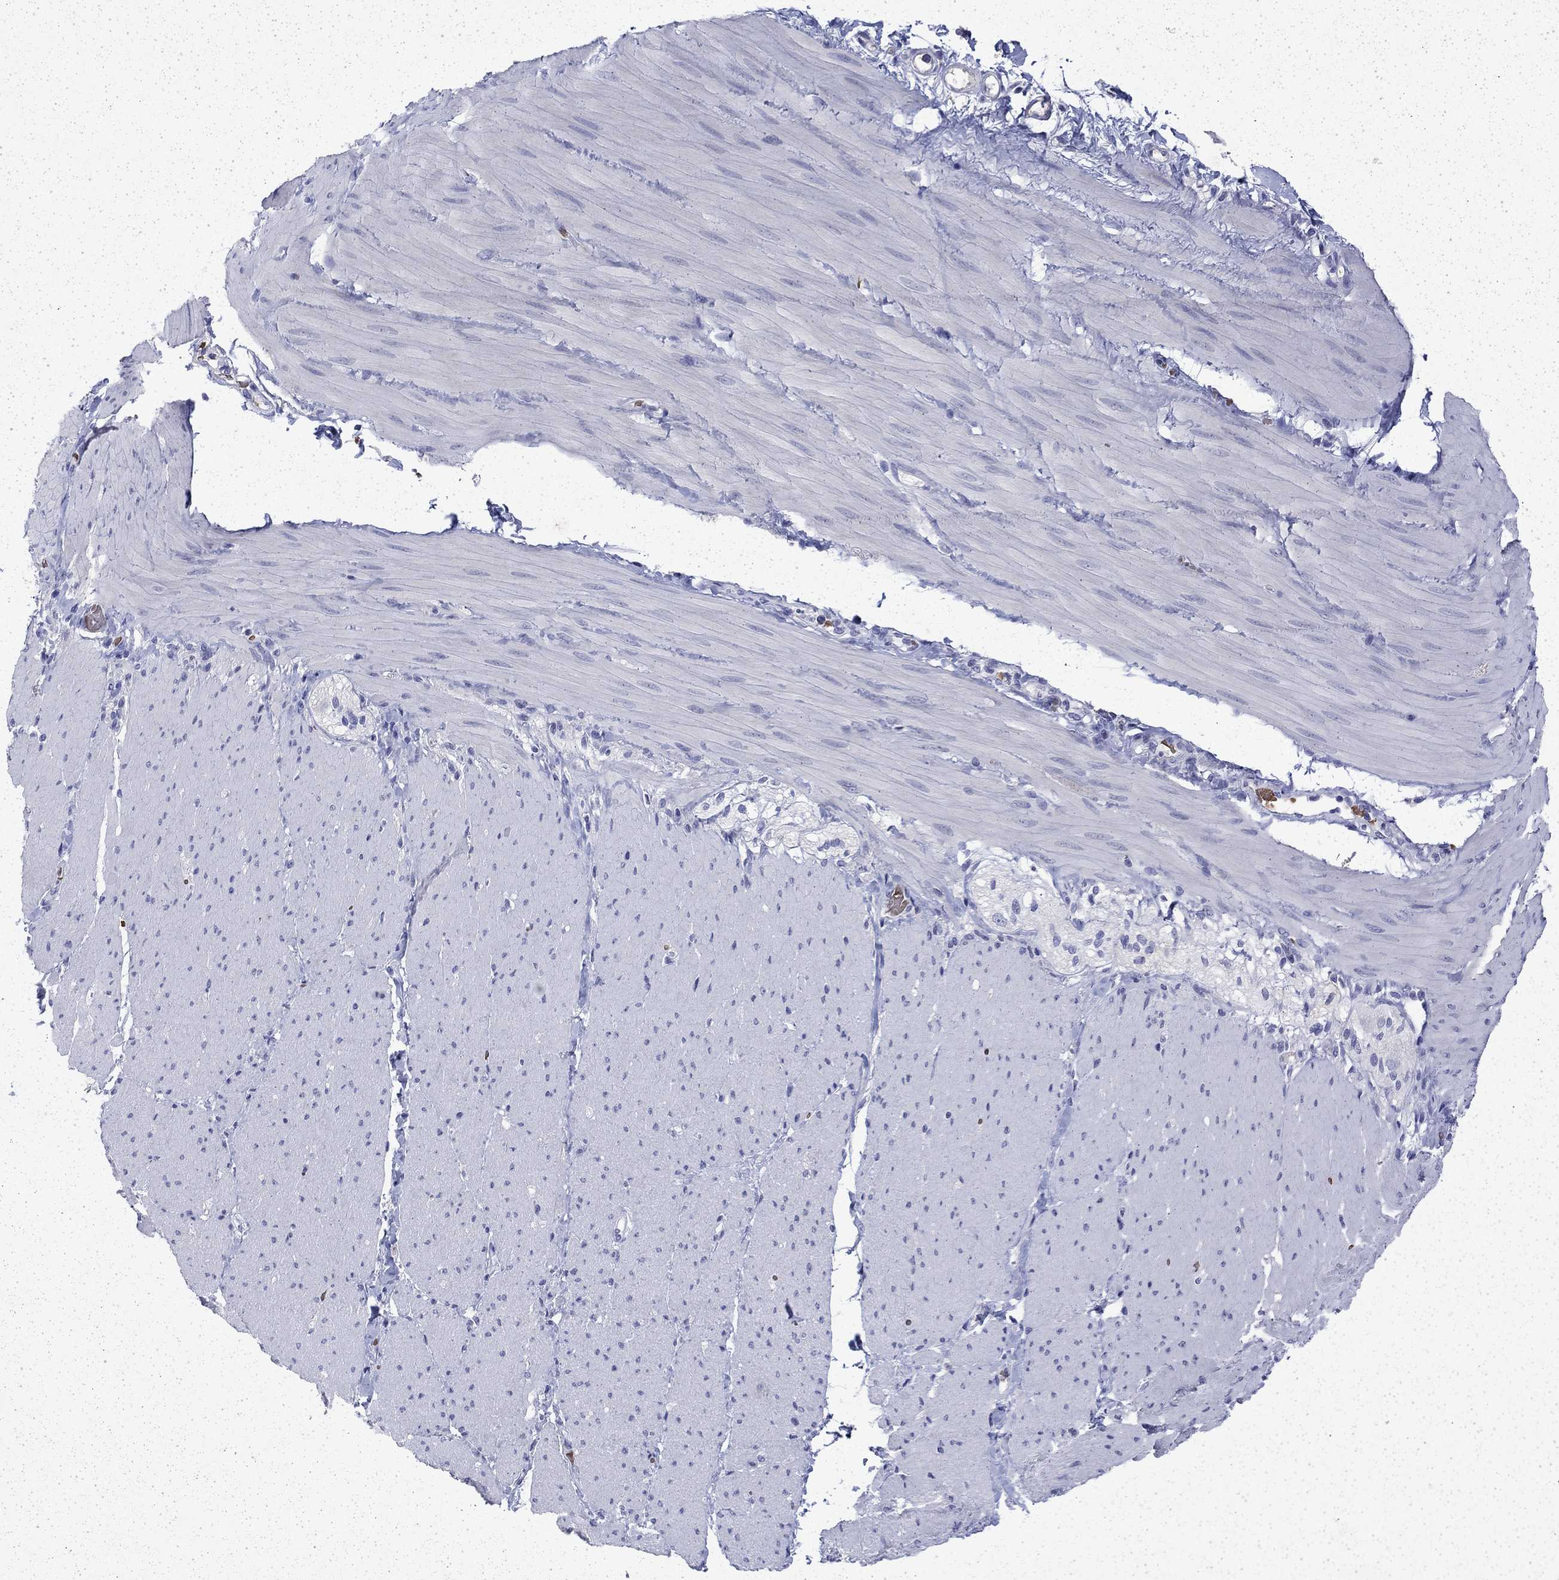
{"staining": {"intensity": "negative", "quantity": "none", "location": "none"}, "tissue": "adipose tissue", "cell_type": "Adipocytes", "image_type": "normal", "snomed": [{"axis": "morphology", "description": "Normal tissue, NOS"}, {"axis": "topography", "description": "Smooth muscle"}, {"axis": "topography", "description": "Duodenum"}, {"axis": "topography", "description": "Peripheral nerve tissue"}], "caption": "High power microscopy photomicrograph of an IHC histopathology image of benign adipose tissue, revealing no significant staining in adipocytes.", "gene": "ENPP6", "patient": {"sex": "female", "age": 61}}